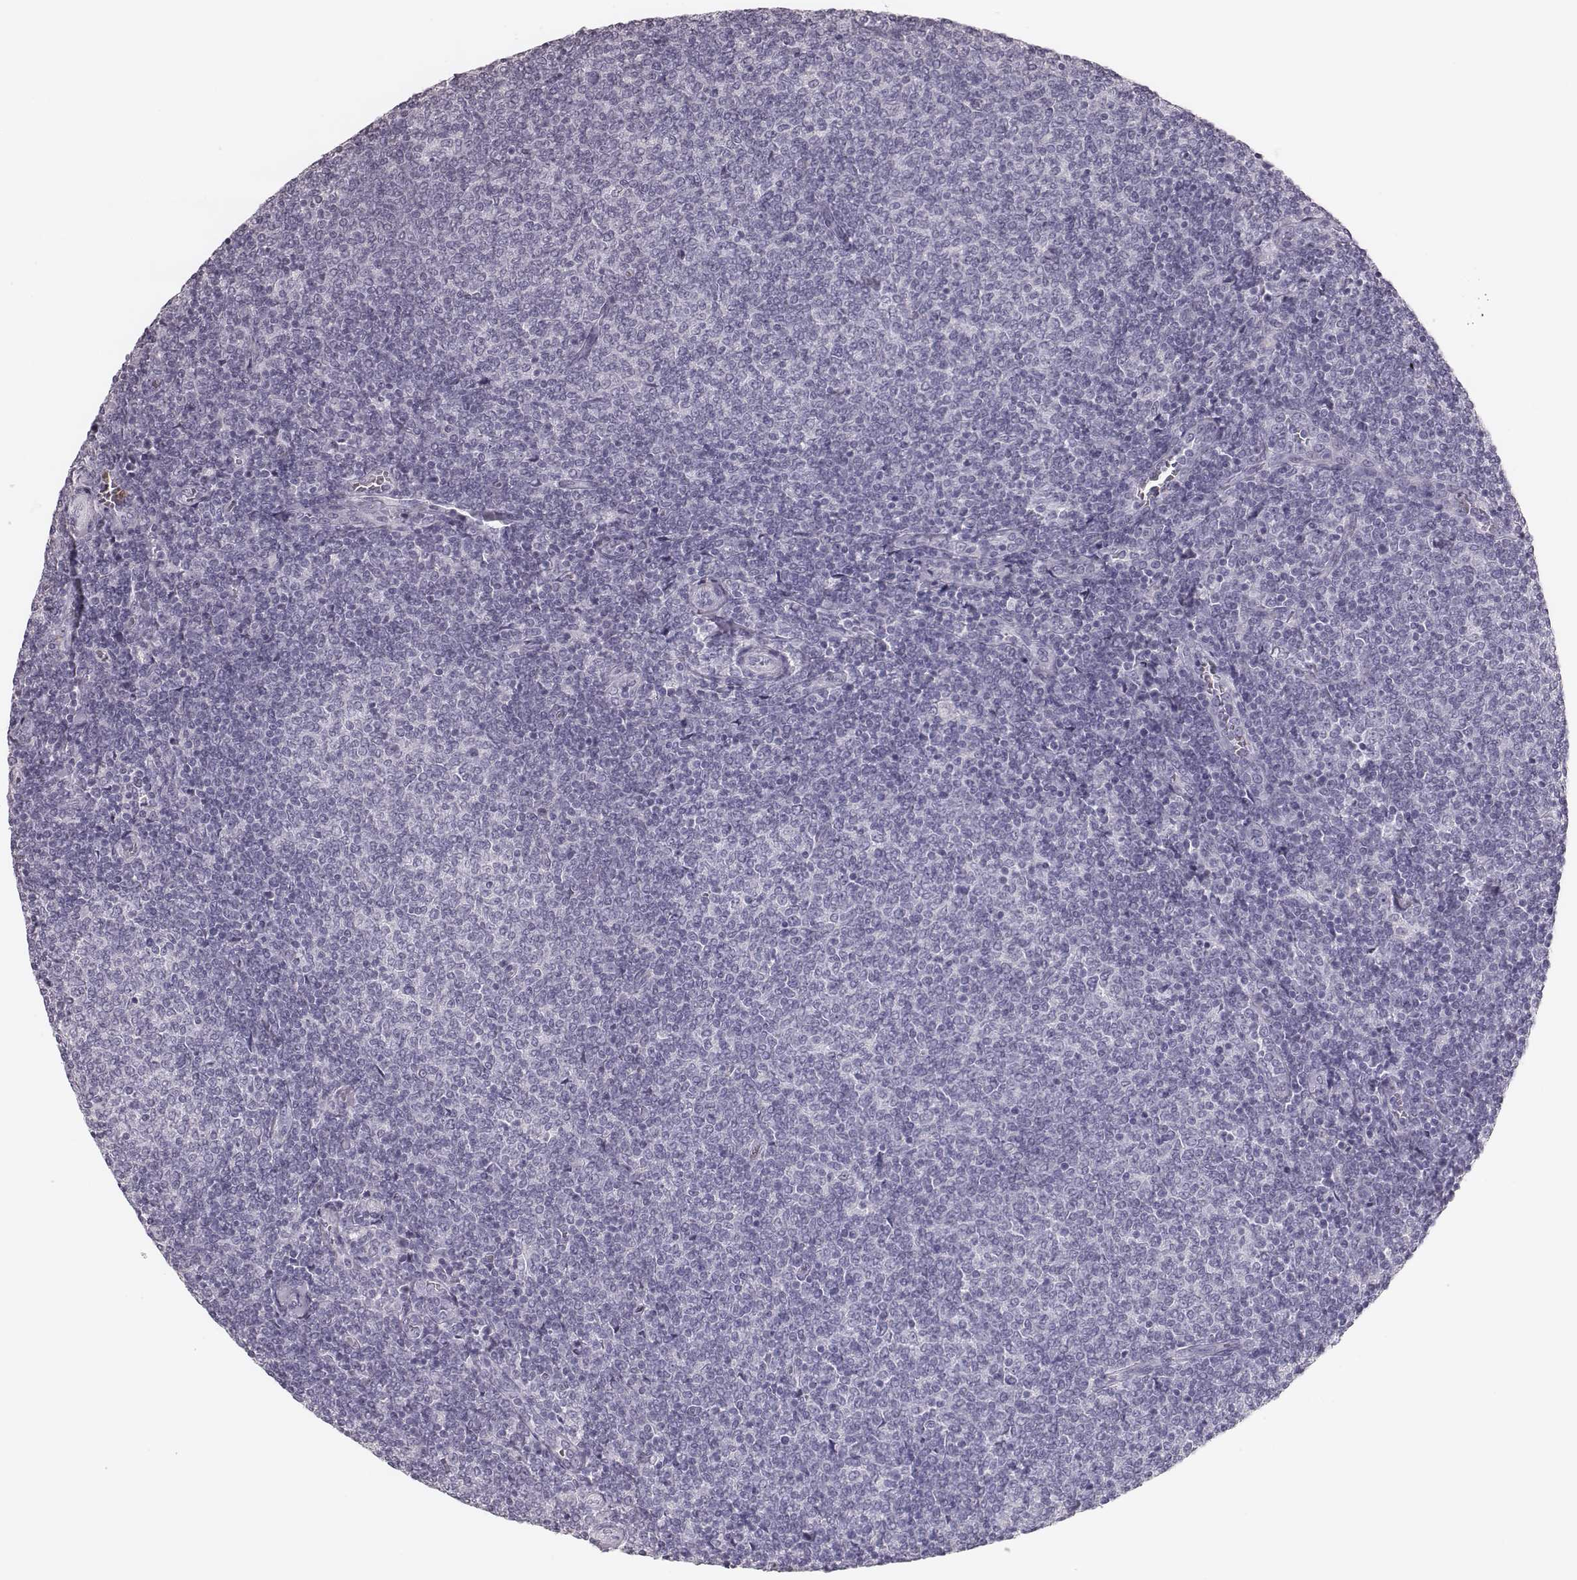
{"staining": {"intensity": "negative", "quantity": "none", "location": "none"}, "tissue": "lymphoma", "cell_type": "Tumor cells", "image_type": "cancer", "snomed": [{"axis": "morphology", "description": "Malignant lymphoma, non-Hodgkin's type, Low grade"}, {"axis": "topography", "description": "Lymph node"}], "caption": "Lymphoma was stained to show a protein in brown. There is no significant expression in tumor cells.", "gene": "ELANE", "patient": {"sex": "male", "age": 52}}